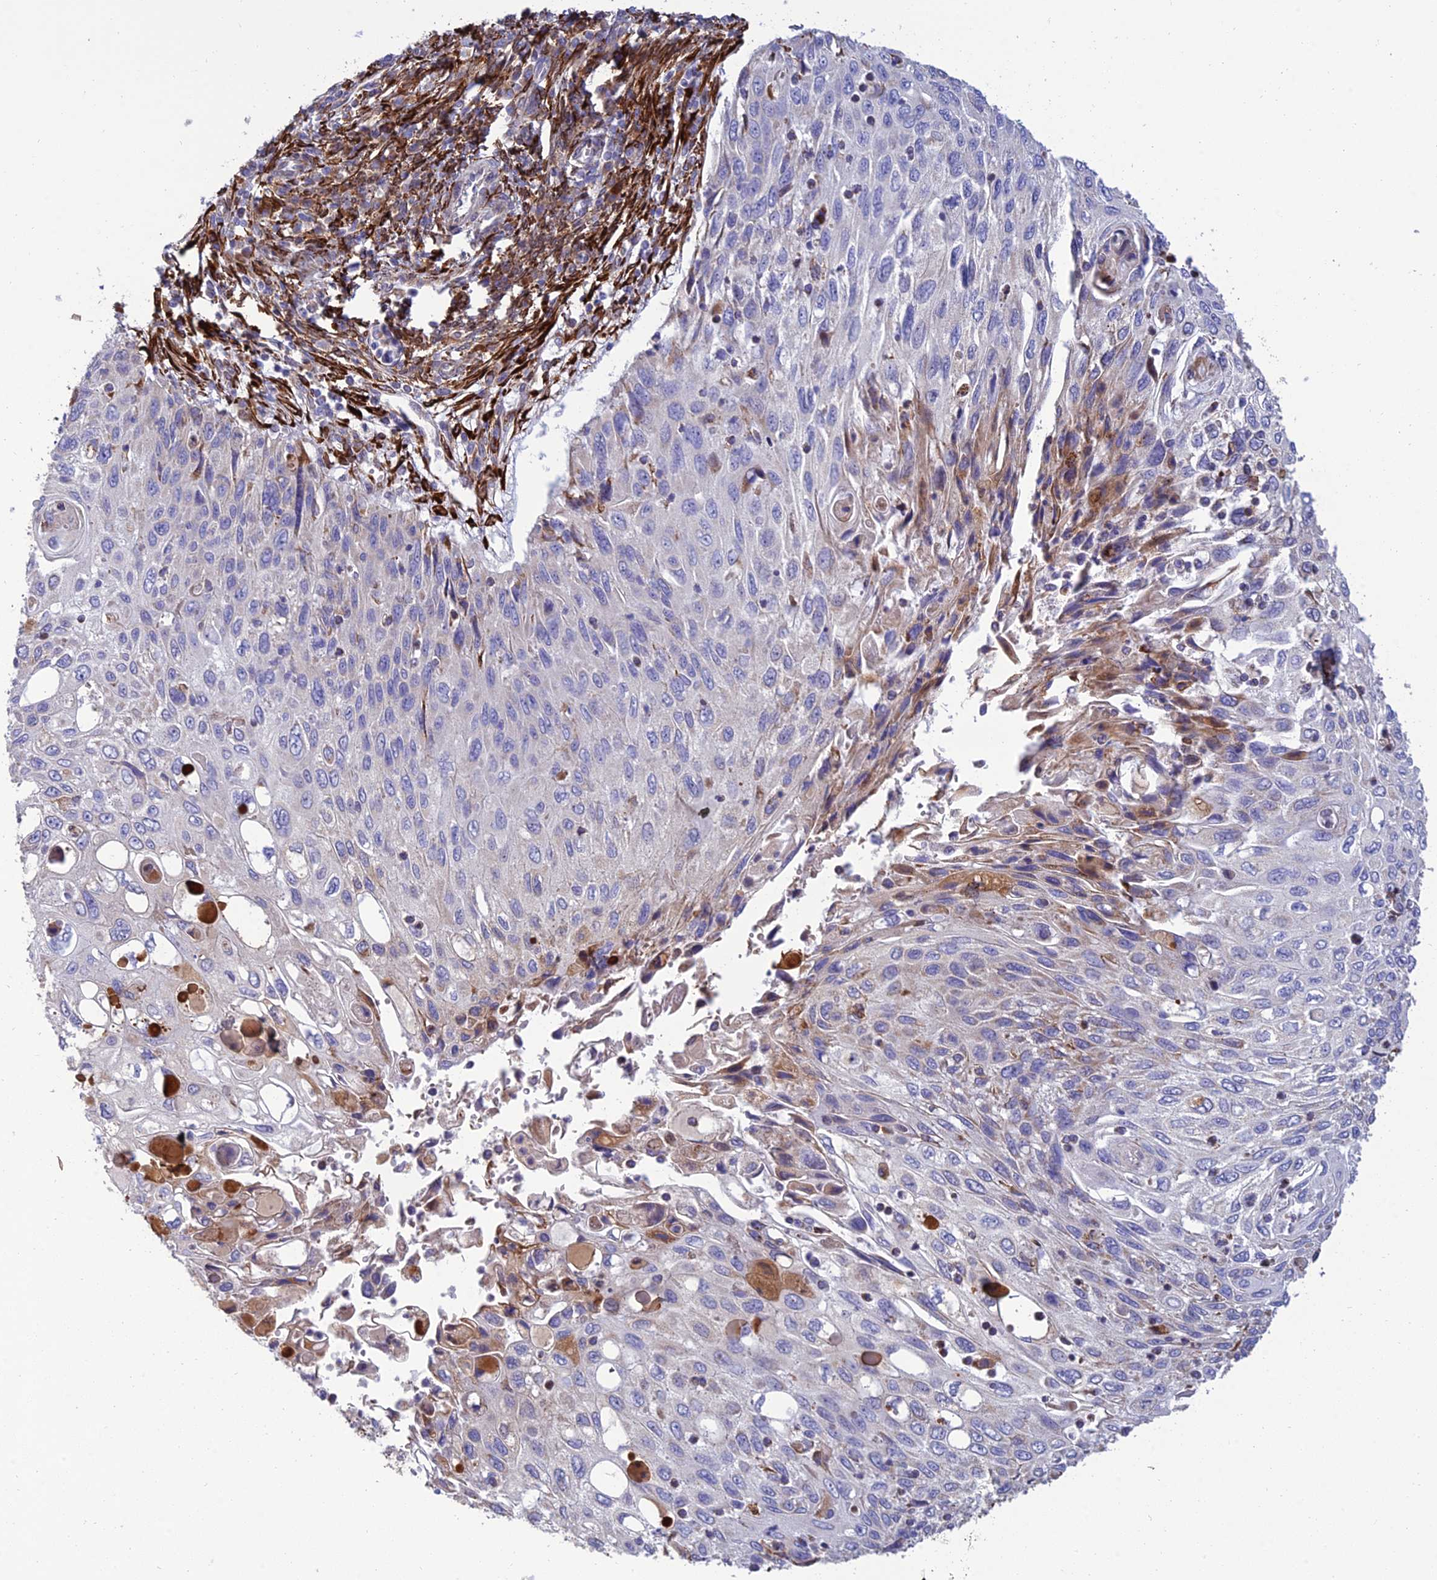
{"staining": {"intensity": "negative", "quantity": "none", "location": "none"}, "tissue": "cervical cancer", "cell_type": "Tumor cells", "image_type": "cancer", "snomed": [{"axis": "morphology", "description": "Squamous cell carcinoma, NOS"}, {"axis": "topography", "description": "Cervix"}], "caption": "This is a histopathology image of IHC staining of cervical cancer (squamous cell carcinoma), which shows no positivity in tumor cells.", "gene": "RCN3", "patient": {"sex": "female", "age": 70}}